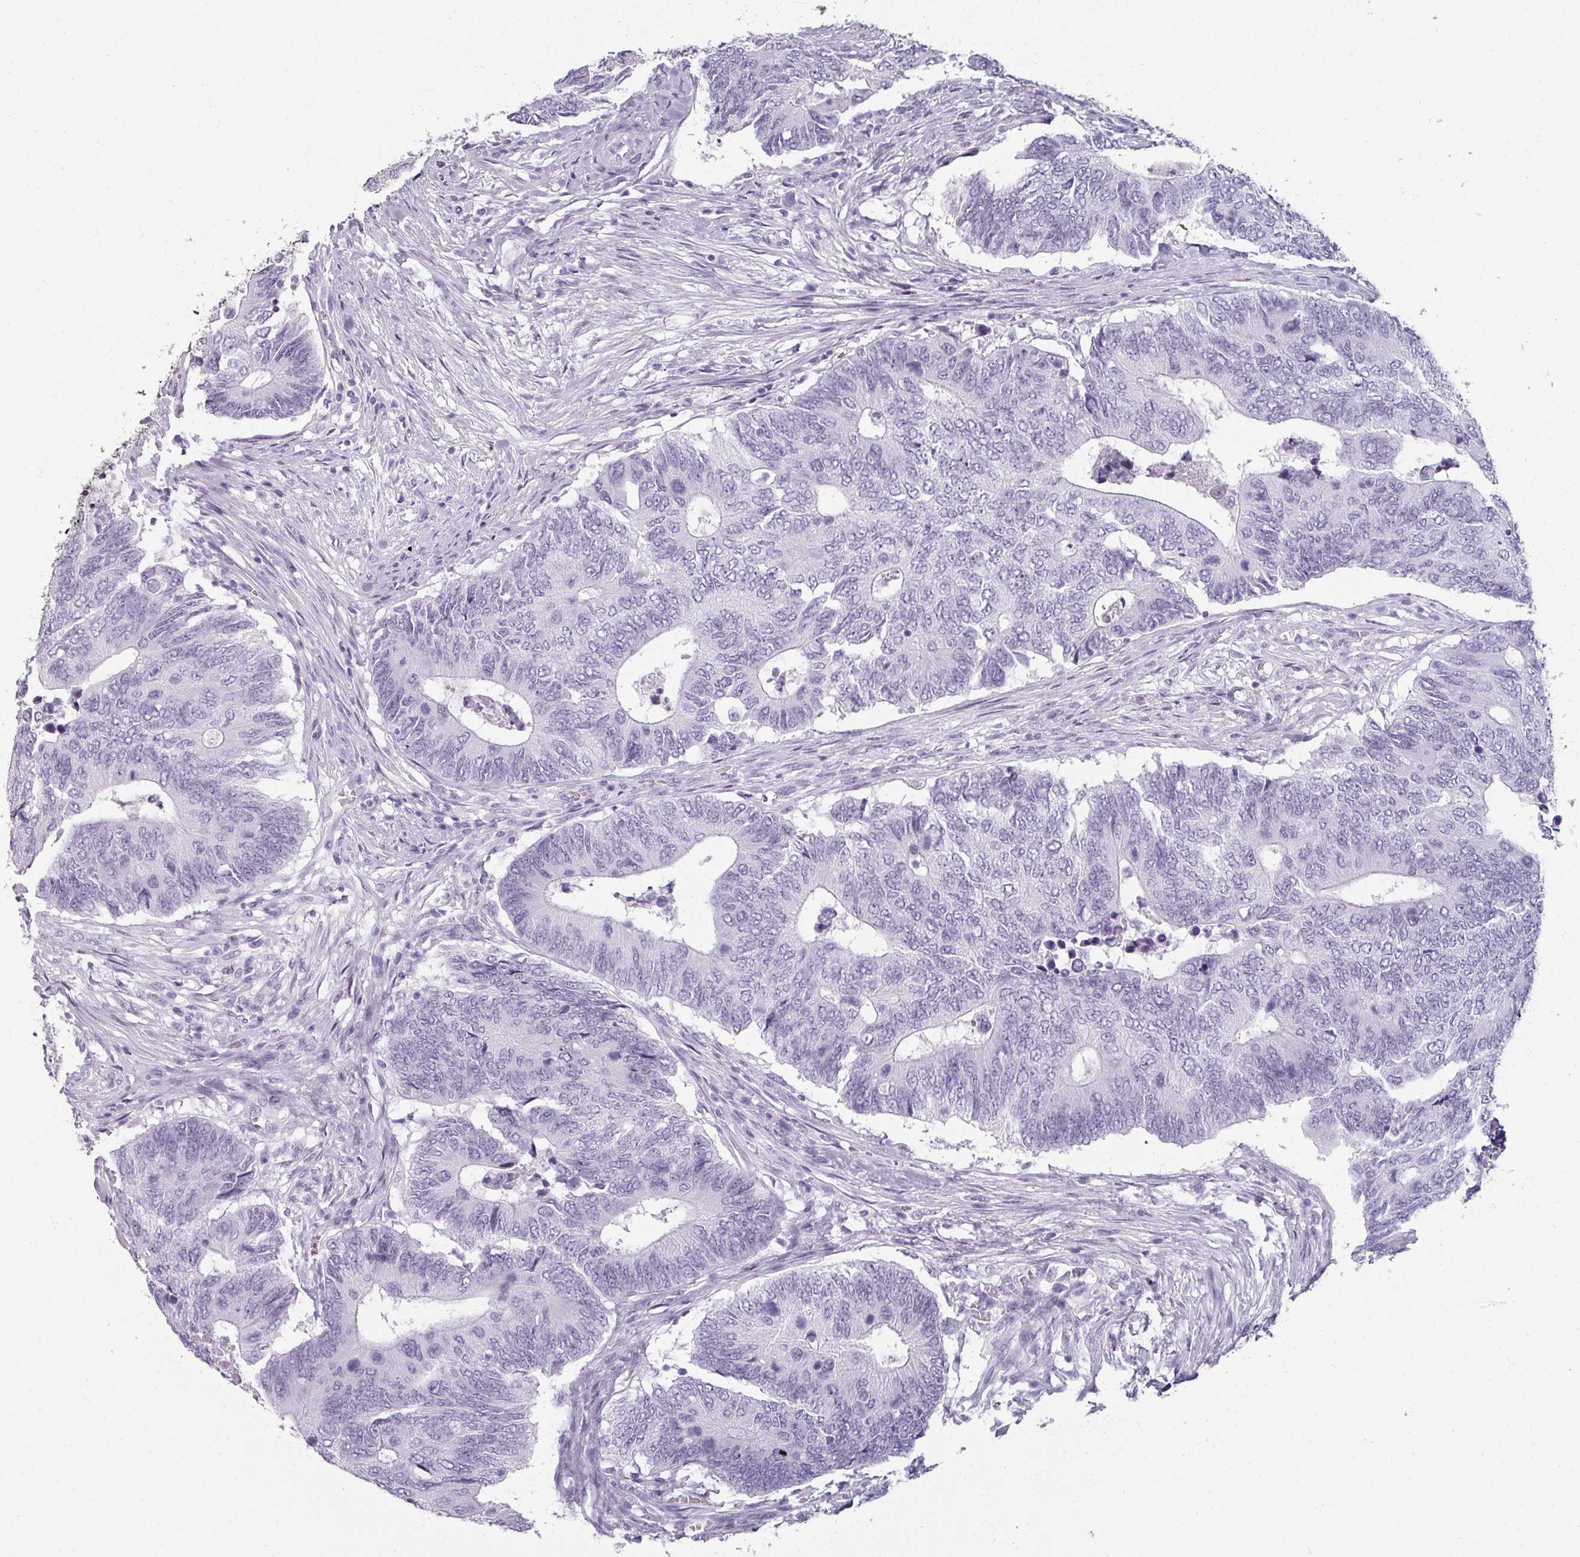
{"staining": {"intensity": "negative", "quantity": "none", "location": "none"}, "tissue": "colorectal cancer", "cell_type": "Tumor cells", "image_type": "cancer", "snomed": [{"axis": "morphology", "description": "Adenocarcinoma, NOS"}, {"axis": "topography", "description": "Colon"}], "caption": "This is a photomicrograph of immunohistochemistry (IHC) staining of colorectal adenocarcinoma, which shows no expression in tumor cells. (Stains: DAB immunohistochemistry with hematoxylin counter stain, Microscopy: brightfield microscopy at high magnification).", "gene": "REG3G", "patient": {"sex": "male", "age": 87}}